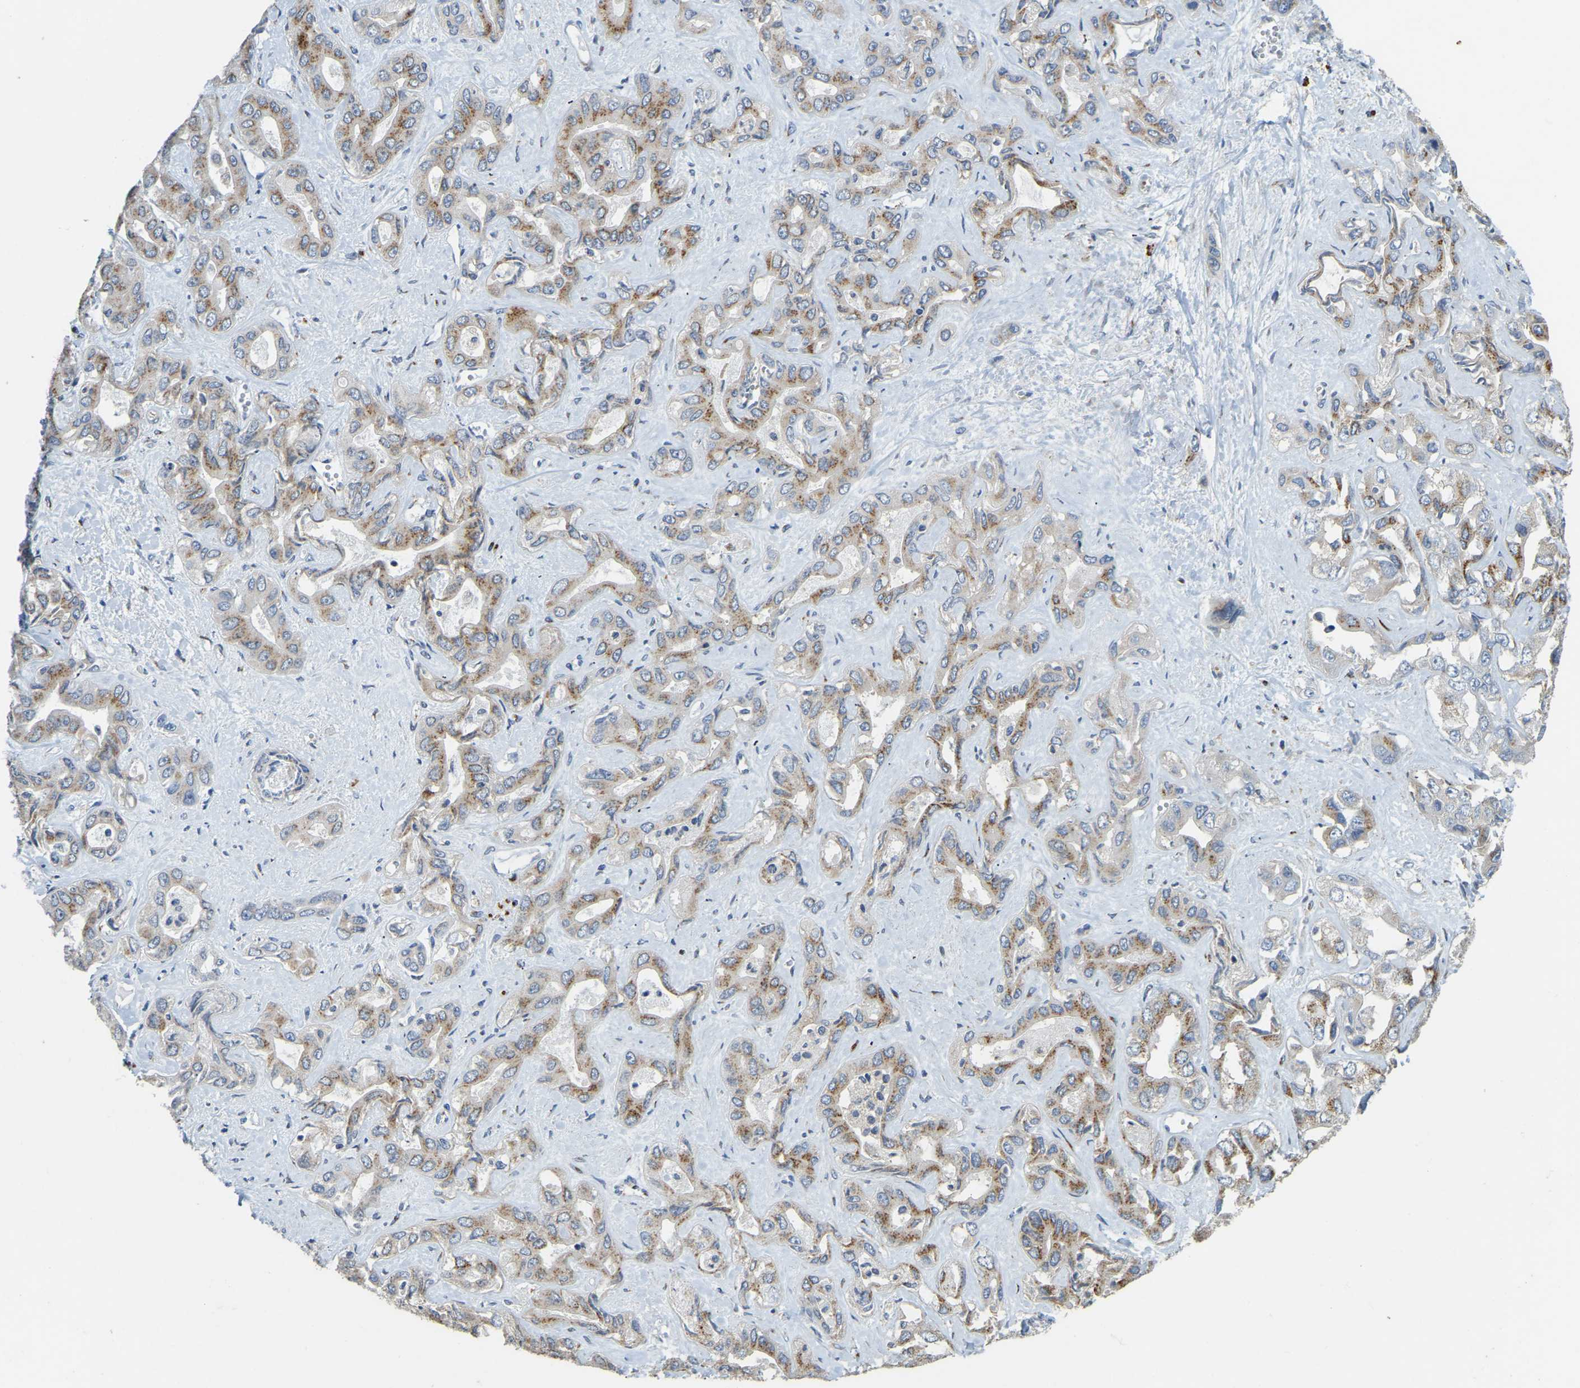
{"staining": {"intensity": "moderate", "quantity": "25%-75%", "location": "cytoplasmic/membranous"}, "tissue": "liver cancer", "cell_type": "Tumor cells", "image_type": "cancer", "snomed": [{"axis": "morphology", "description": "Cholangiocarcinoma"}, {"axis": "topography", "description": "Liver"}], "caption": "Moderate cytoplasmic/membranous staining is seen in about 25%-75% of tumor cells in liver cancer. The staining was performed using DAB (3,3'-diaminobenzidine), with brown indicating positive protein expression. Nuclei are stained blue with hematoxylin.", "gene": "FAM174A", "patient": {"sex": "female", "age": 52}}